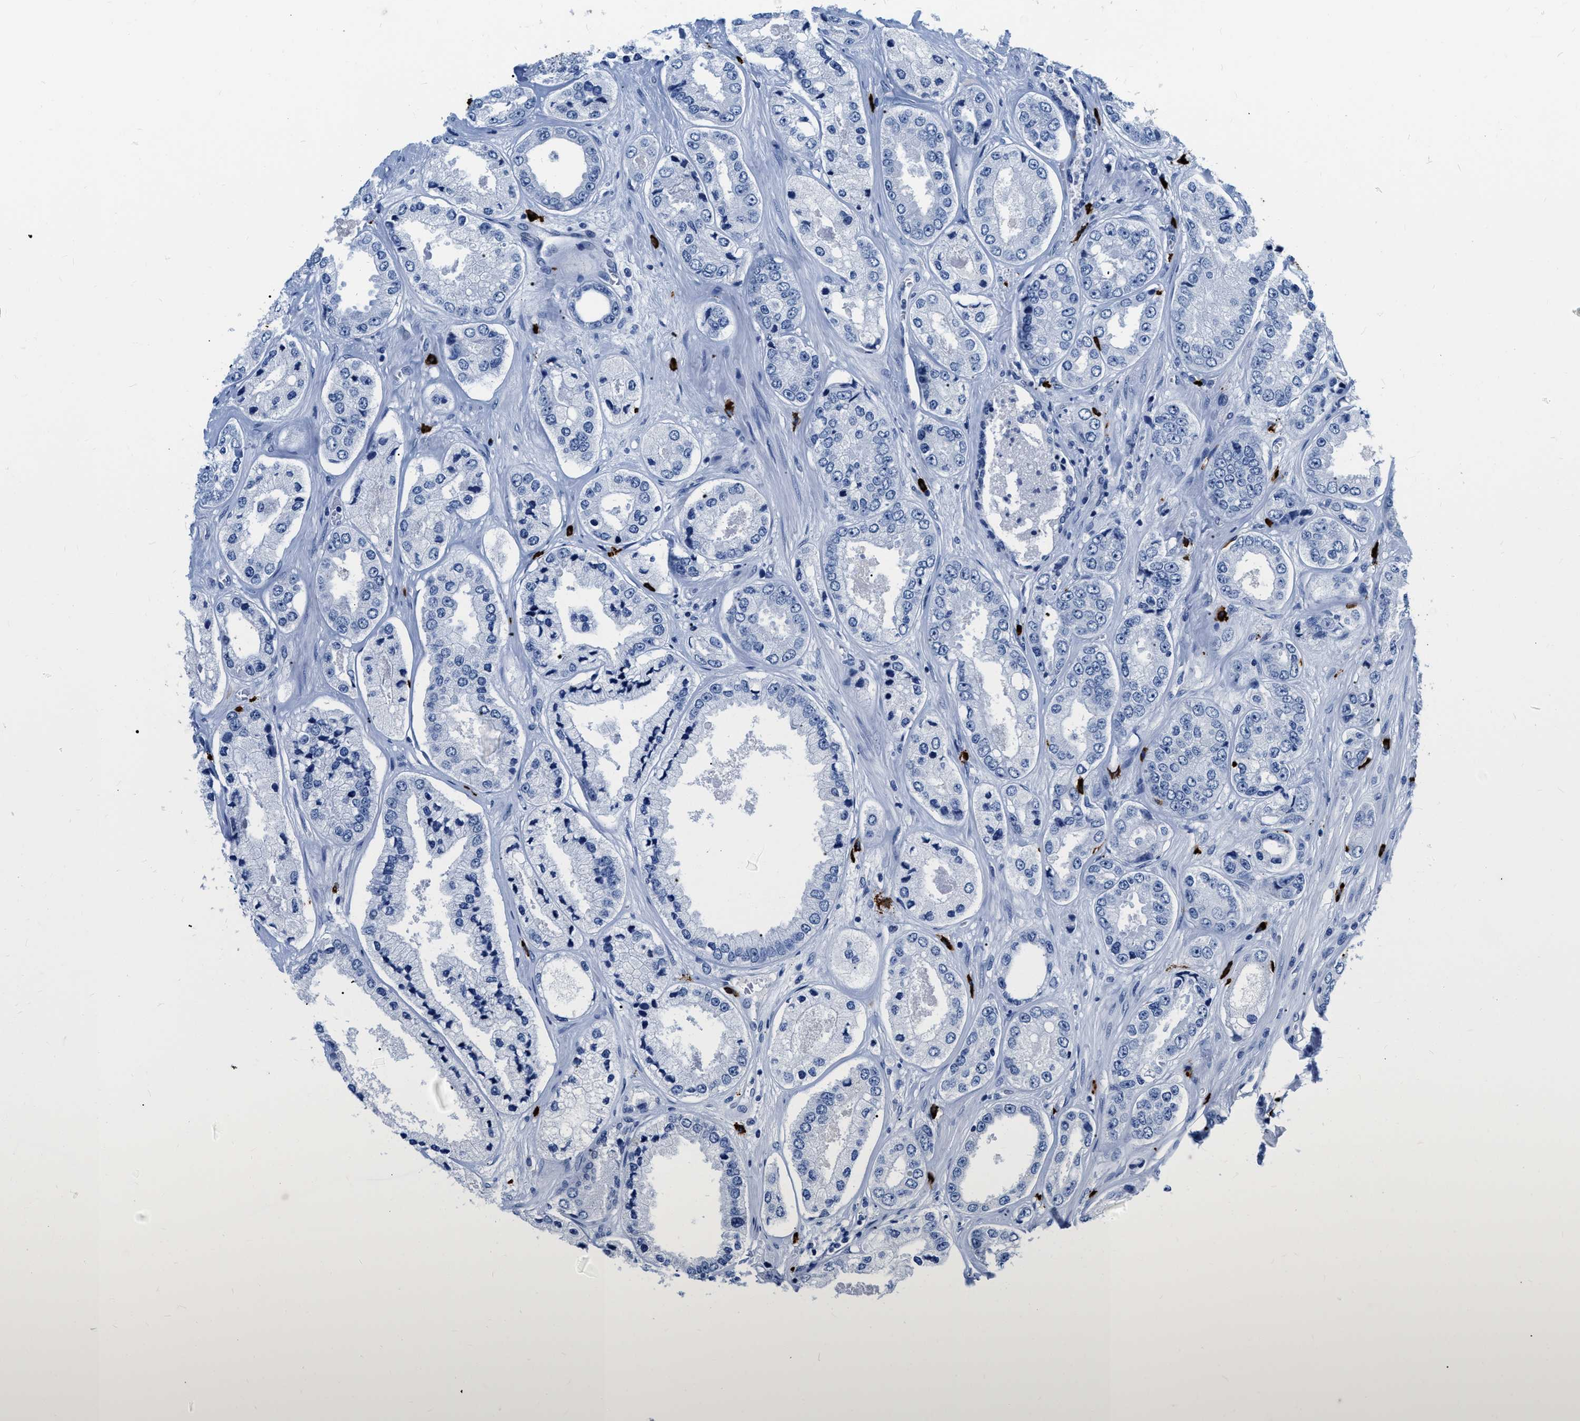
{"staining": {"intensity": "negative", "quantity": "none", "location": "none"}, "tissue": "prostate cancer", "cell_type": "Tumor cells", "image_type": "cancer", "snomed": [{"axis": "morphology", "description": "Adenocarcinoma, High grade"}, {"axis": "topography", "description": "Prostate"}], "caption": "This is an IHC micrograph of human high-grade adenocarcinoma (prostate). There is no staining in tumor cells.", "gene": "CER1", "patient": {"sex": "male", "age": 61}}